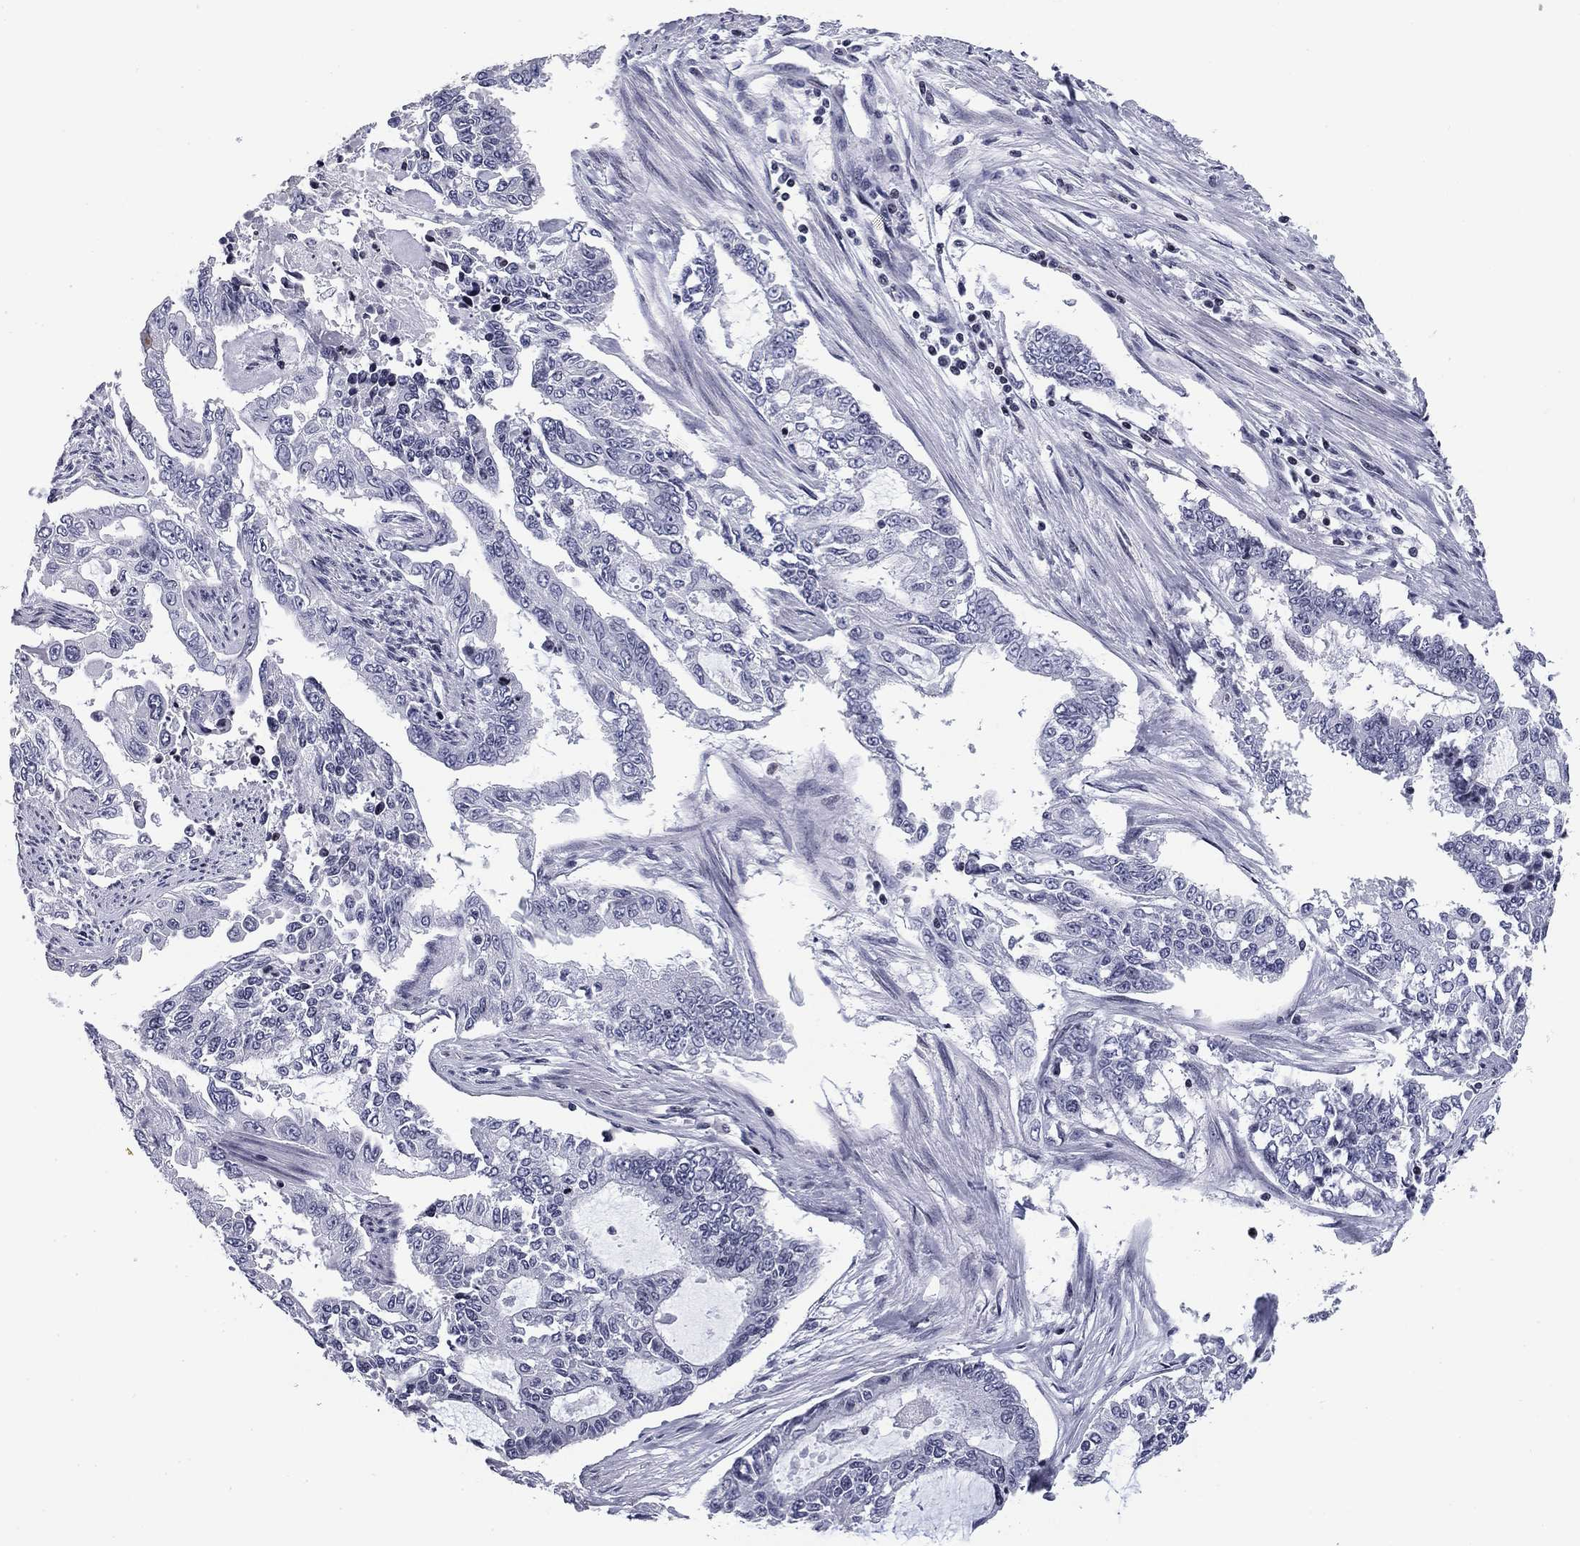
{"staining": {"intensity": "negative", "quantity": "none", "location": "none"}, "tissue": "endometrial cancer", "cell_type": "Tumor cells", "image_type": "cancer", "snomed": [{"axis": "morphology", "description": "Adenocarcinoma, NOS"}, {"axis": "topography", "description": "Uterus"}], "caption": "DAB immunohistochemical staining of endometrial adenocarcinoma shows no significant positivity in tumor cells. (DAB immunohistochemistry (IHC) with hematoxylin counter stain).", "gene": "CCDC144A", "patient": {"sex": "female", "age": 59}}